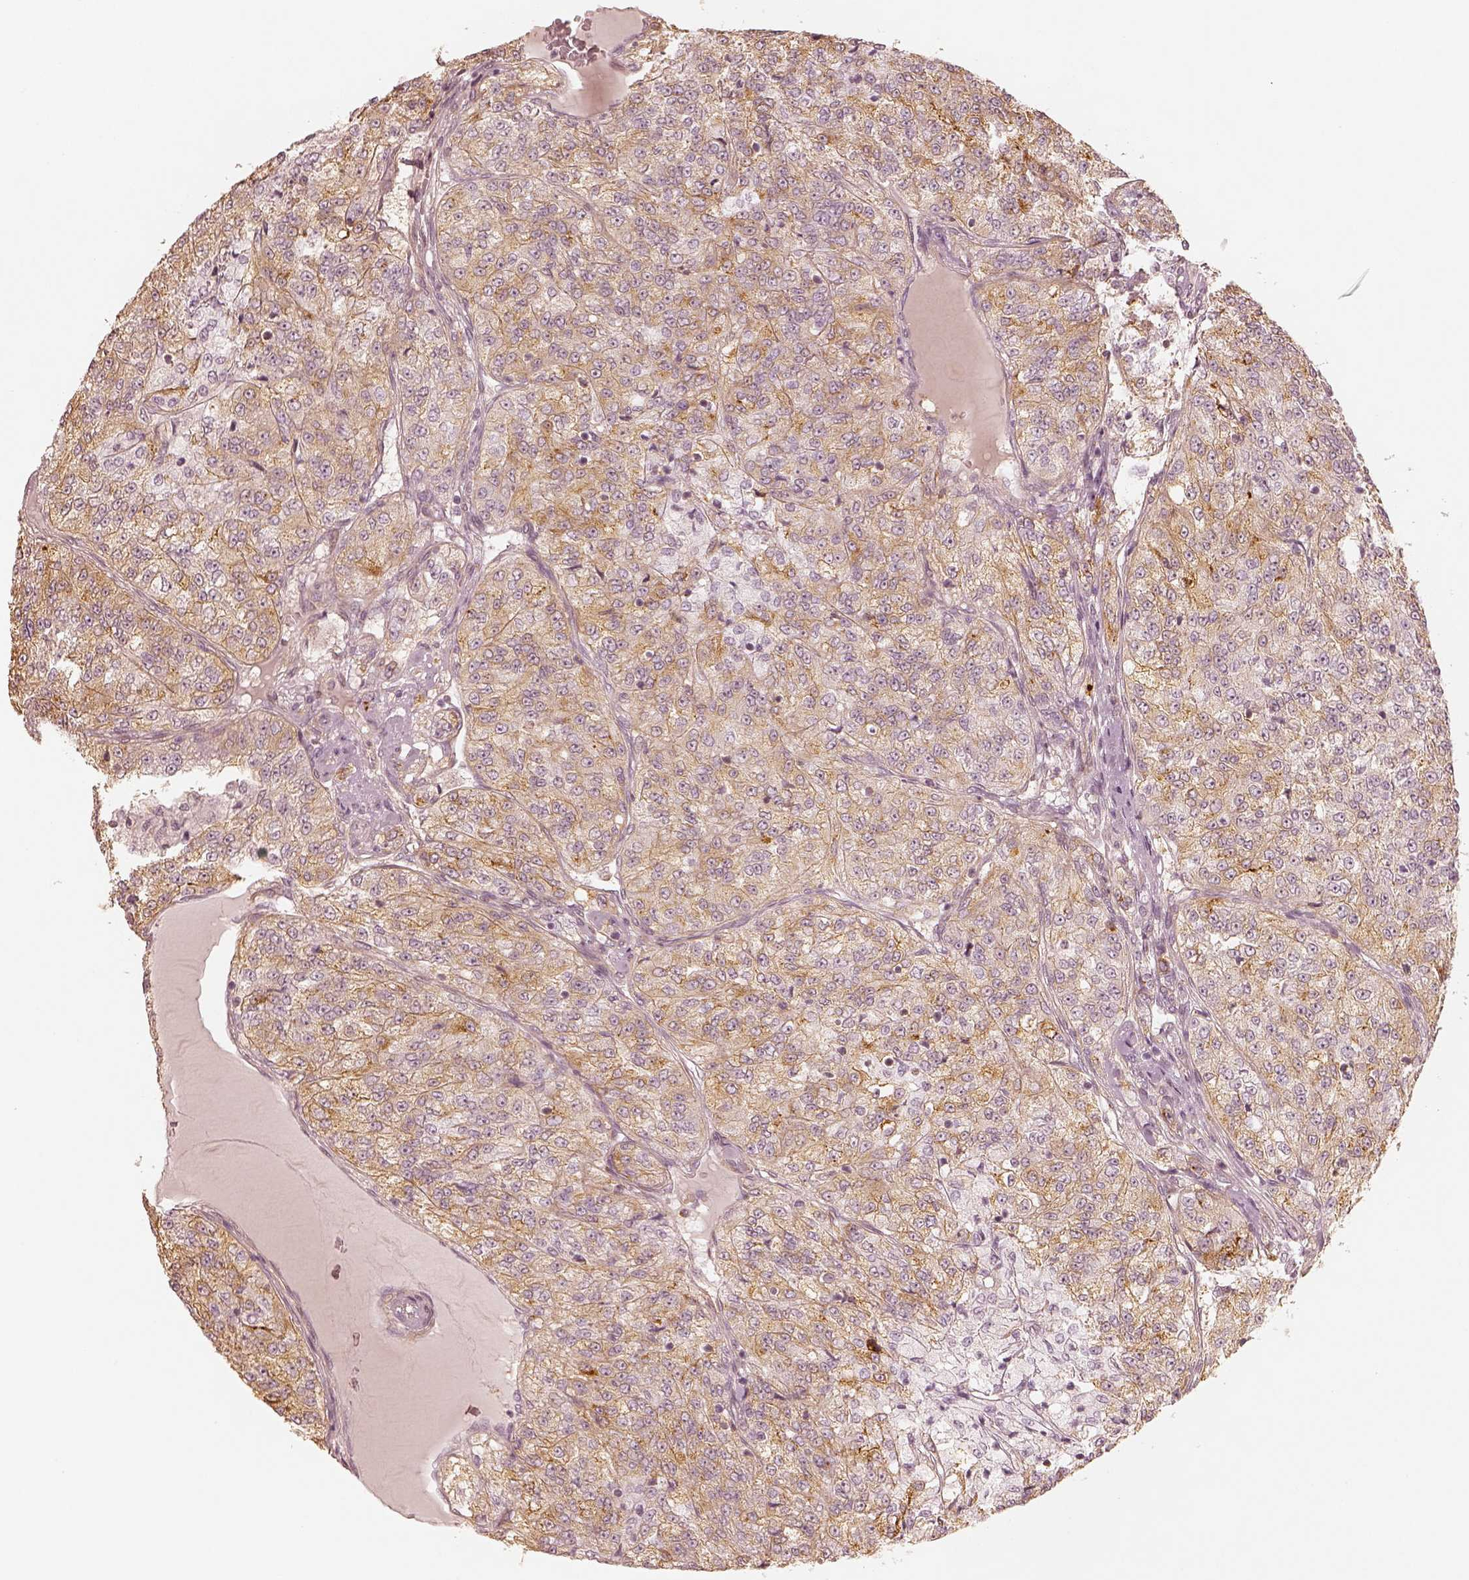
{"staining": {"intensity": "moderate", "quantity": "<25%", "location": "cytoplasmic/membranous"}, "tissue": "renal cancer", "cell_type": "Tumor cells", "image_type": "cancer", "snomed": [{"axis": "morphology", "description": "Adenocarcinoma, NOS"}, {"axis": "topography", "description": "Kidney"}], "caption": "Renal cancer stained with a brown dye shows moderate cytoplasmic/membranous positive staining in about <25% of tumor cells.", "gene": "GORASP2", "patient": {"sex": "female", "age": 63}}